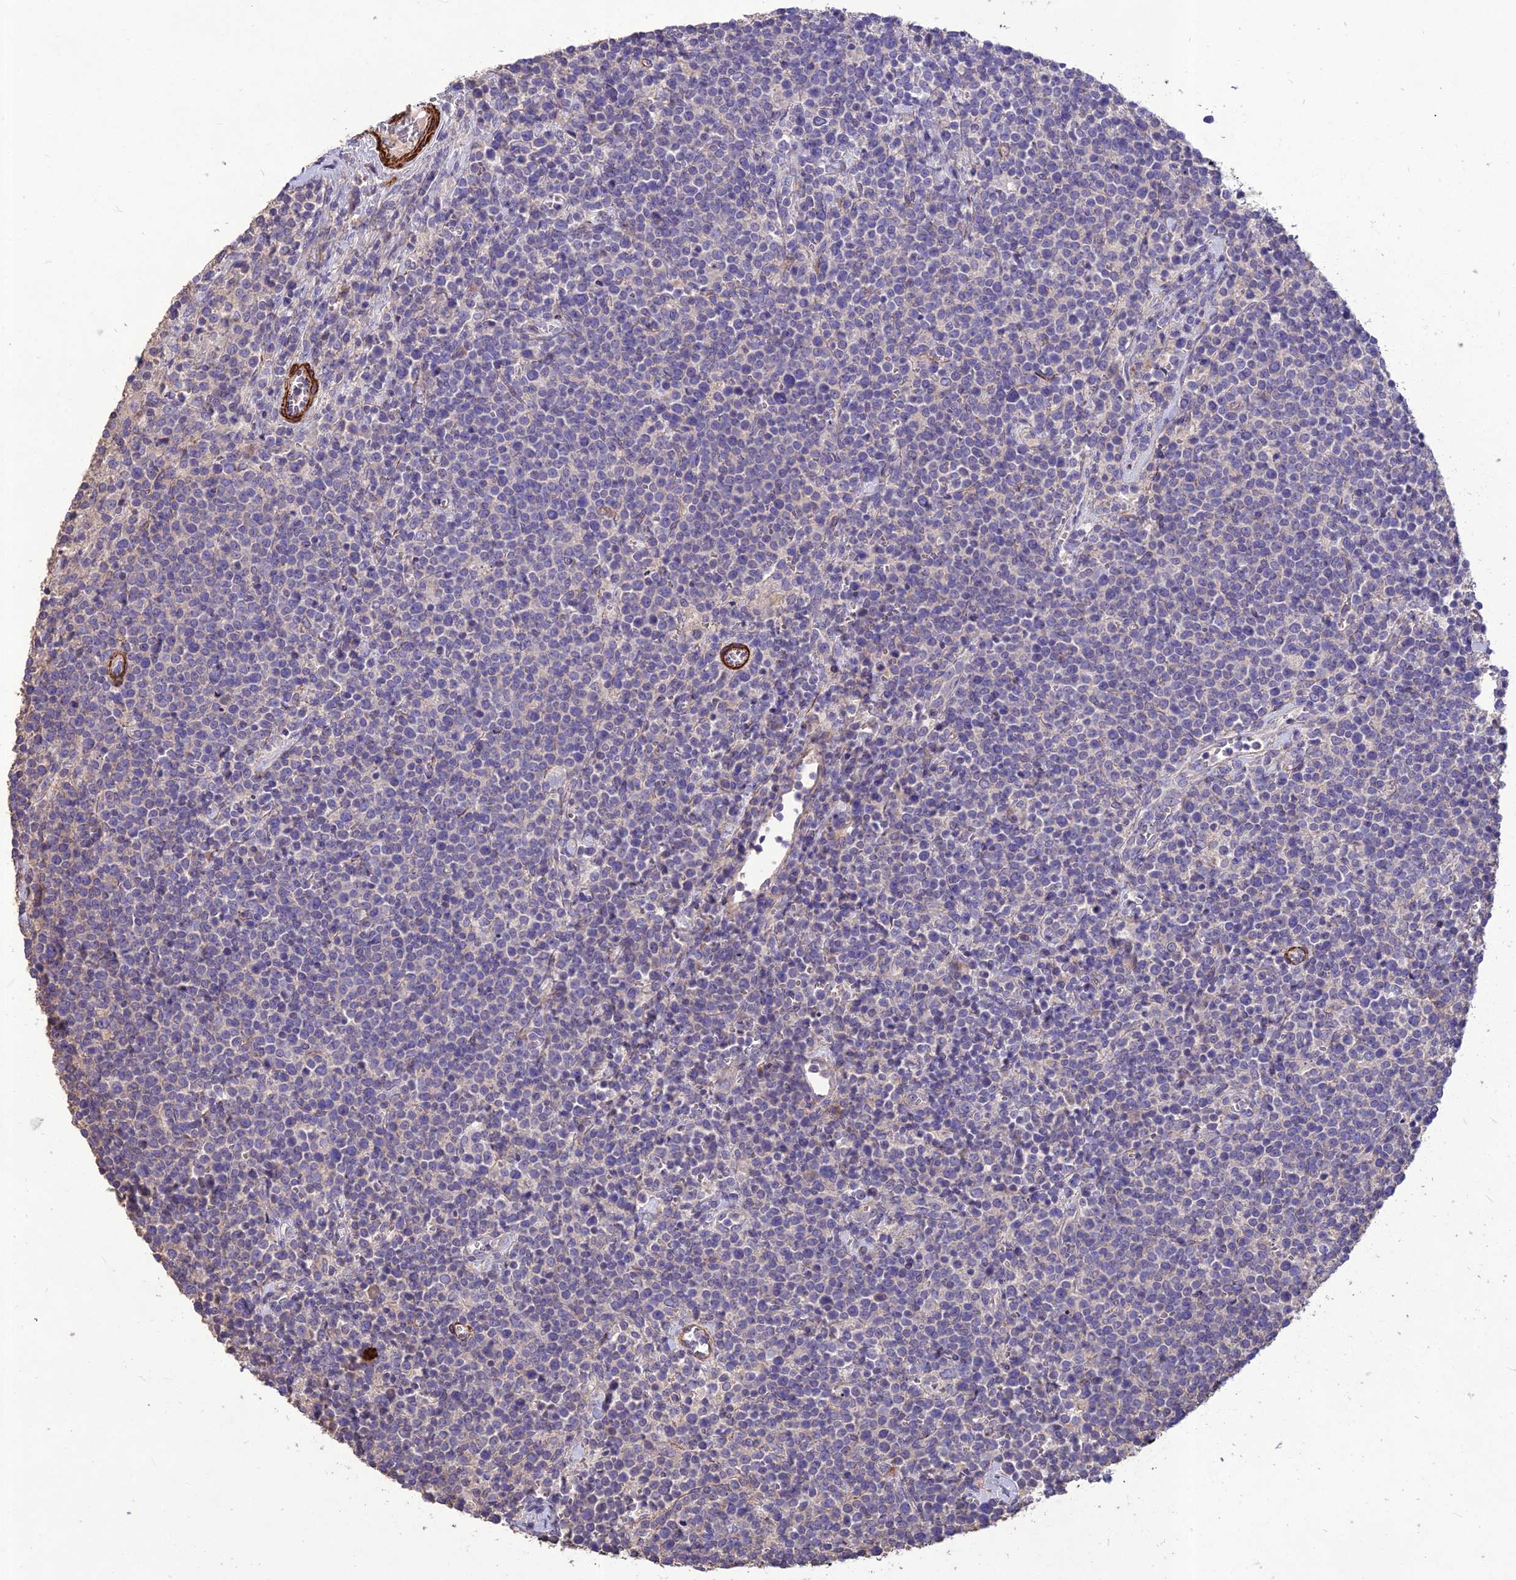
{"staining": {"intensity": "negative", "quantity": "none", "location": "none"}, "tissue": "lymphoma", "cell_type": "Tumor cells", "image_type": "cancer", "snomed": [{"axis": "morphology", "description": "Malignant lymphoma, non-Hodgkin's type, High grade"}, {"axis": "topography", "description": "Lymph node"}], "caption": "Lymphoma stained for a protein using immunohistochemistry (IHC) shows no staining tumor cells.", "gene": "CLUH", "patient": {"sex": "male", "age": 61}}